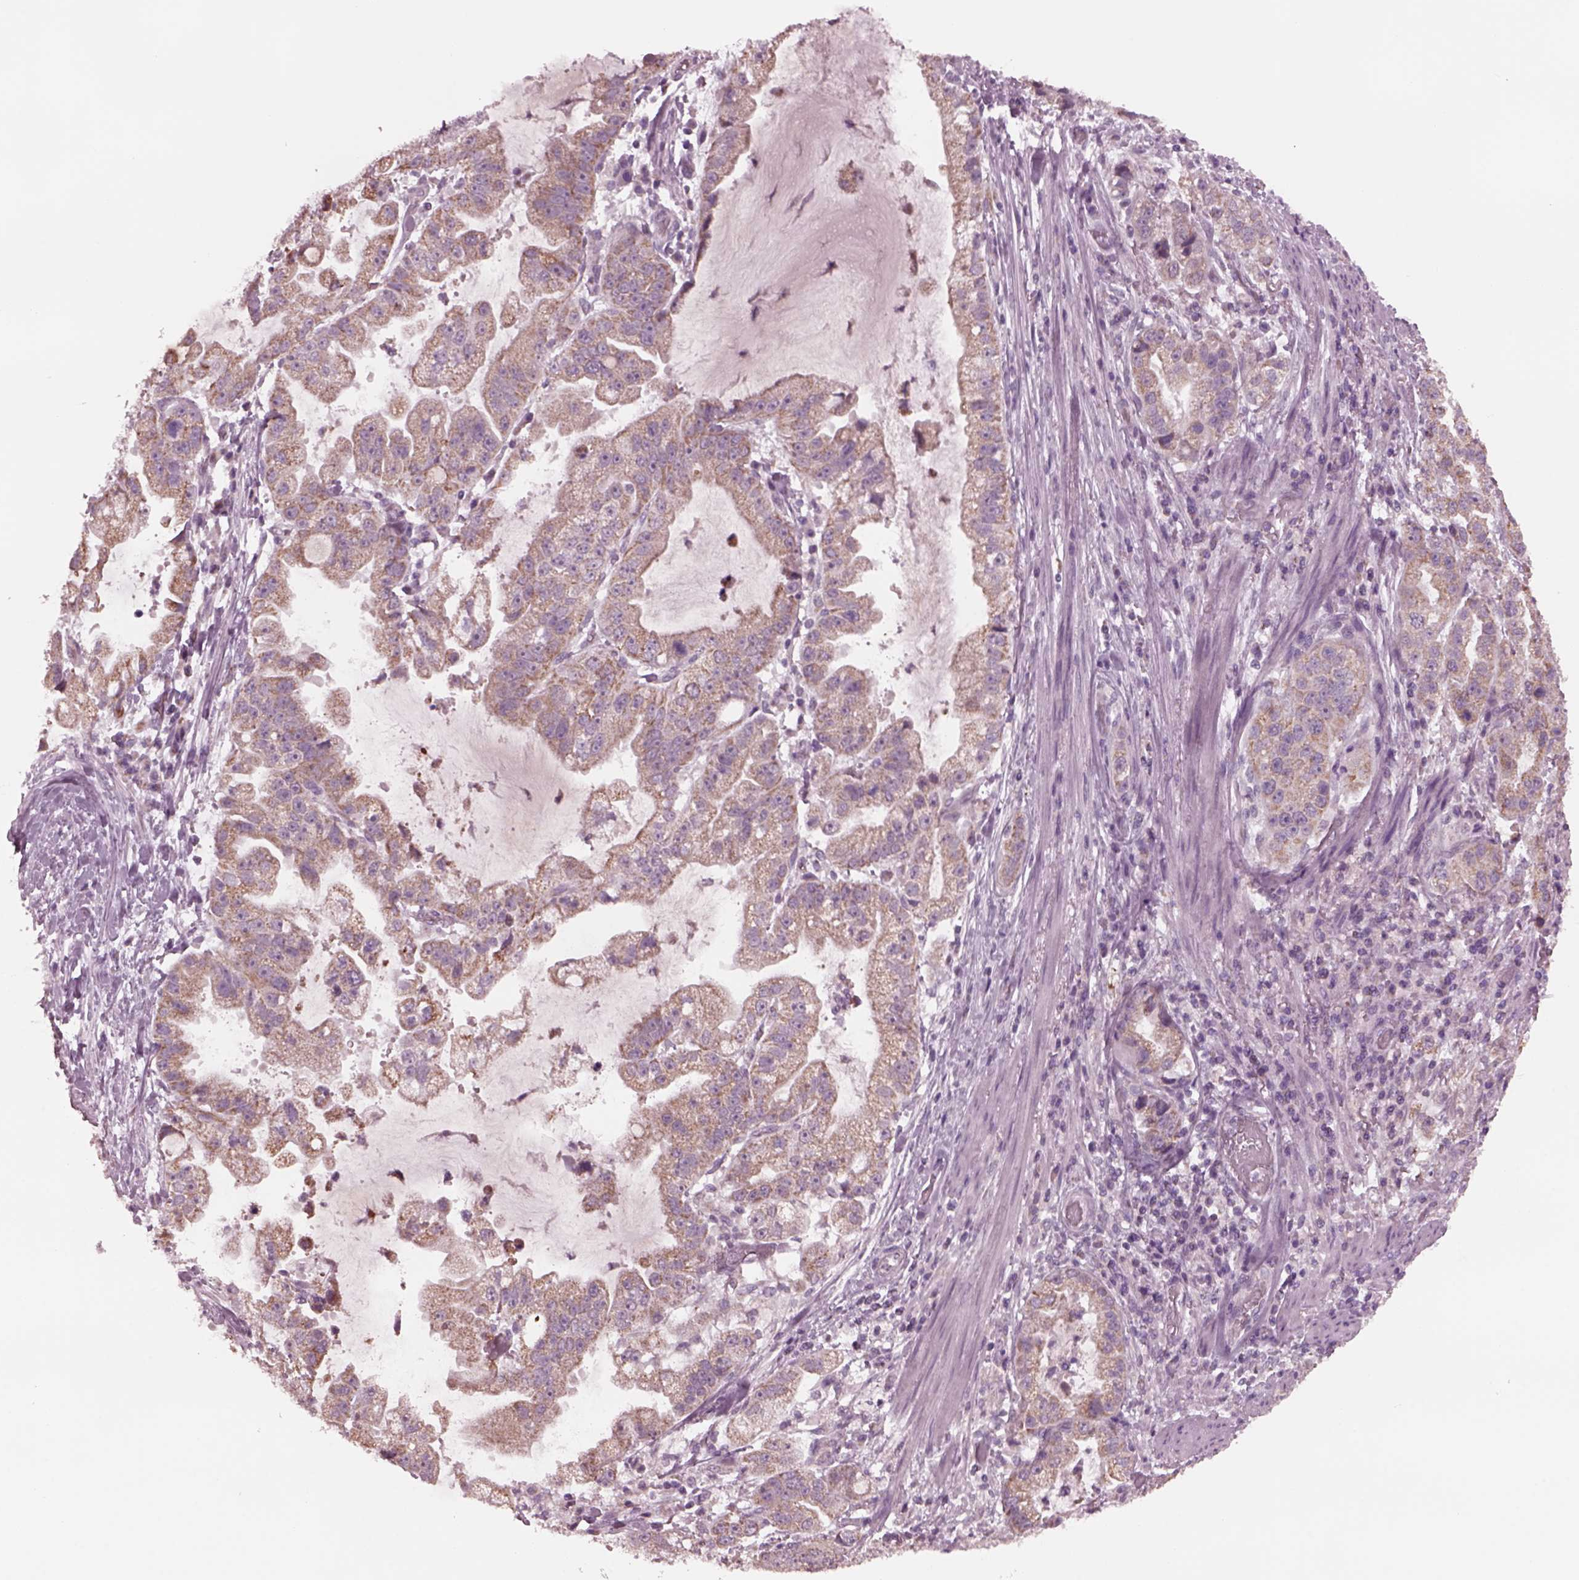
{"staining": {"intensity": "moderate", "quantity": "25%-75%", "location": "cytoplasmic/membranous"}, "tissue": "stomach cancer", "cell_type": "Tumor cells", "image_type": "cancer", "snomed": [{"axis": "morphology", "description": "Adenocarcinoma, NOS"}, {"axis": "topography", "description": "Stomach"}], "caption": "Immunohistochemical staining of human adenocarcinoma (stomach) displays medium levels of moderate cytoplasmic/membranous protein staining in about 25%-75% of tumor cells. The staining was performed using DAB, with brown indicating positive protein expression. Nuclei are stained blue with hematoxylin.", "gene": "CELSR3", "patient": {"sex": "male", "age": 59}}